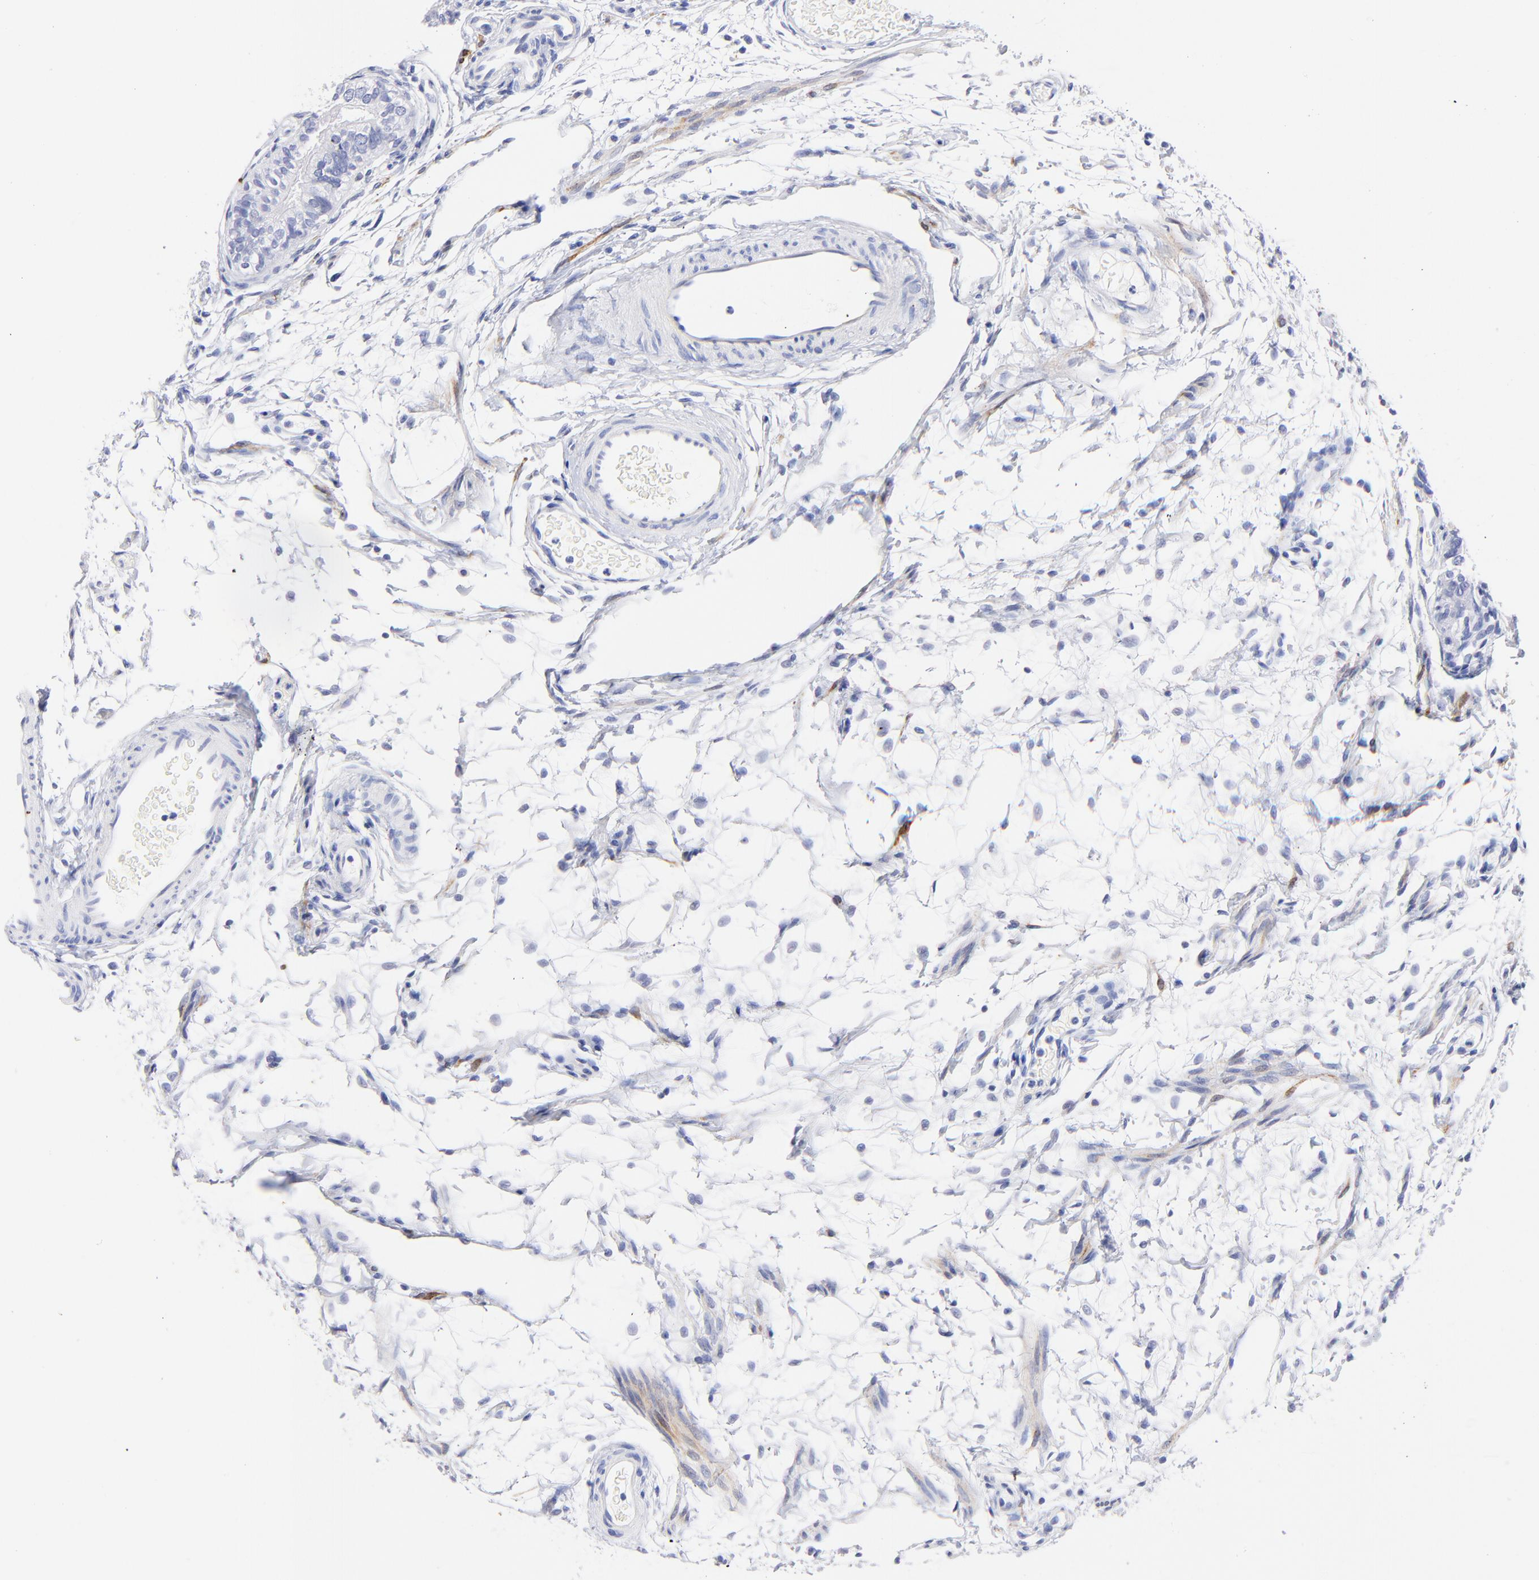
{"staining": {"intensity": "negative", "quantity": "none", "location": "none"}, "tissue": "fallopian tube", "cell_type": "Glandular cells", "image_type": "normal", "snomed": [{"axis": "morphology", "description": "Normal tissue, NOS"}, {"axis": "morphology", "description": "Dermoid, NOS"}, {"axis": "topography", "description": "Fallopian tube"}], "caption": "IHC photomicrograph of unremarkable fallopian tube: human fallopian tube stained with DAB (3,3'-diaminobenzidine) reveals no significant protein staining in glandular cells.", "gene": "HORMAD2", "patient": {"sex": "female", "age": 33}}